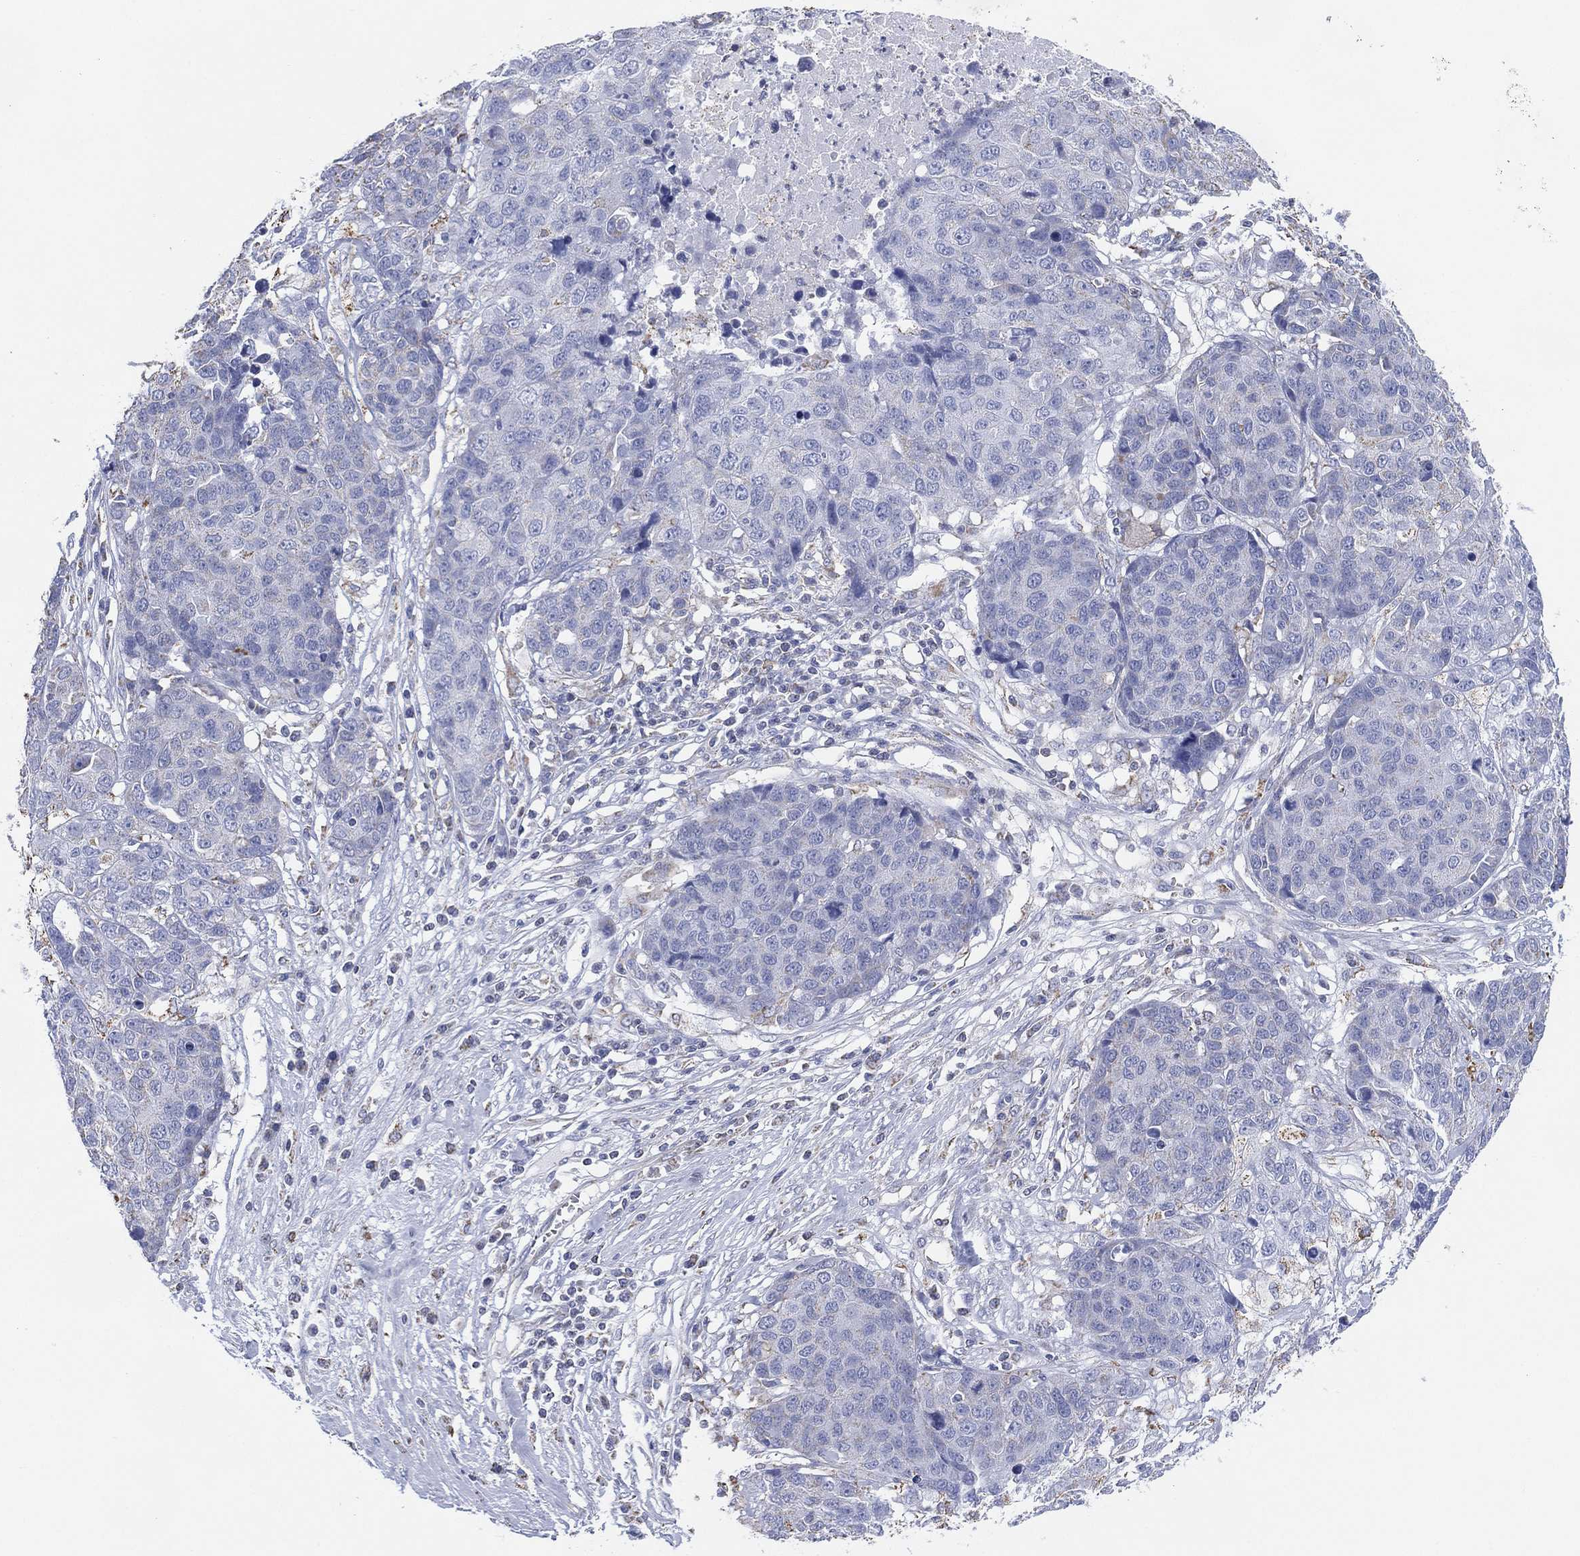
{"staining": {"intensity": "negative", "quantity": "none", "location": "none"}, "tissue": "ovarian cancer", "cell_type": "Tumor cells", "image_type": "cancer", "snomed": [{"axis": "morphology", "description": "Cystadenocarcinoma, serous, NOS"}, {"axis": "topography", "description": "Ovary"}], "caption": "Immunohistochemistry of serous cystadenocarcinoma (ovarian) exhibits no staining in tumor cells.", "gene": "CFTR", "patient": {"sex": "female", "age": 87}}